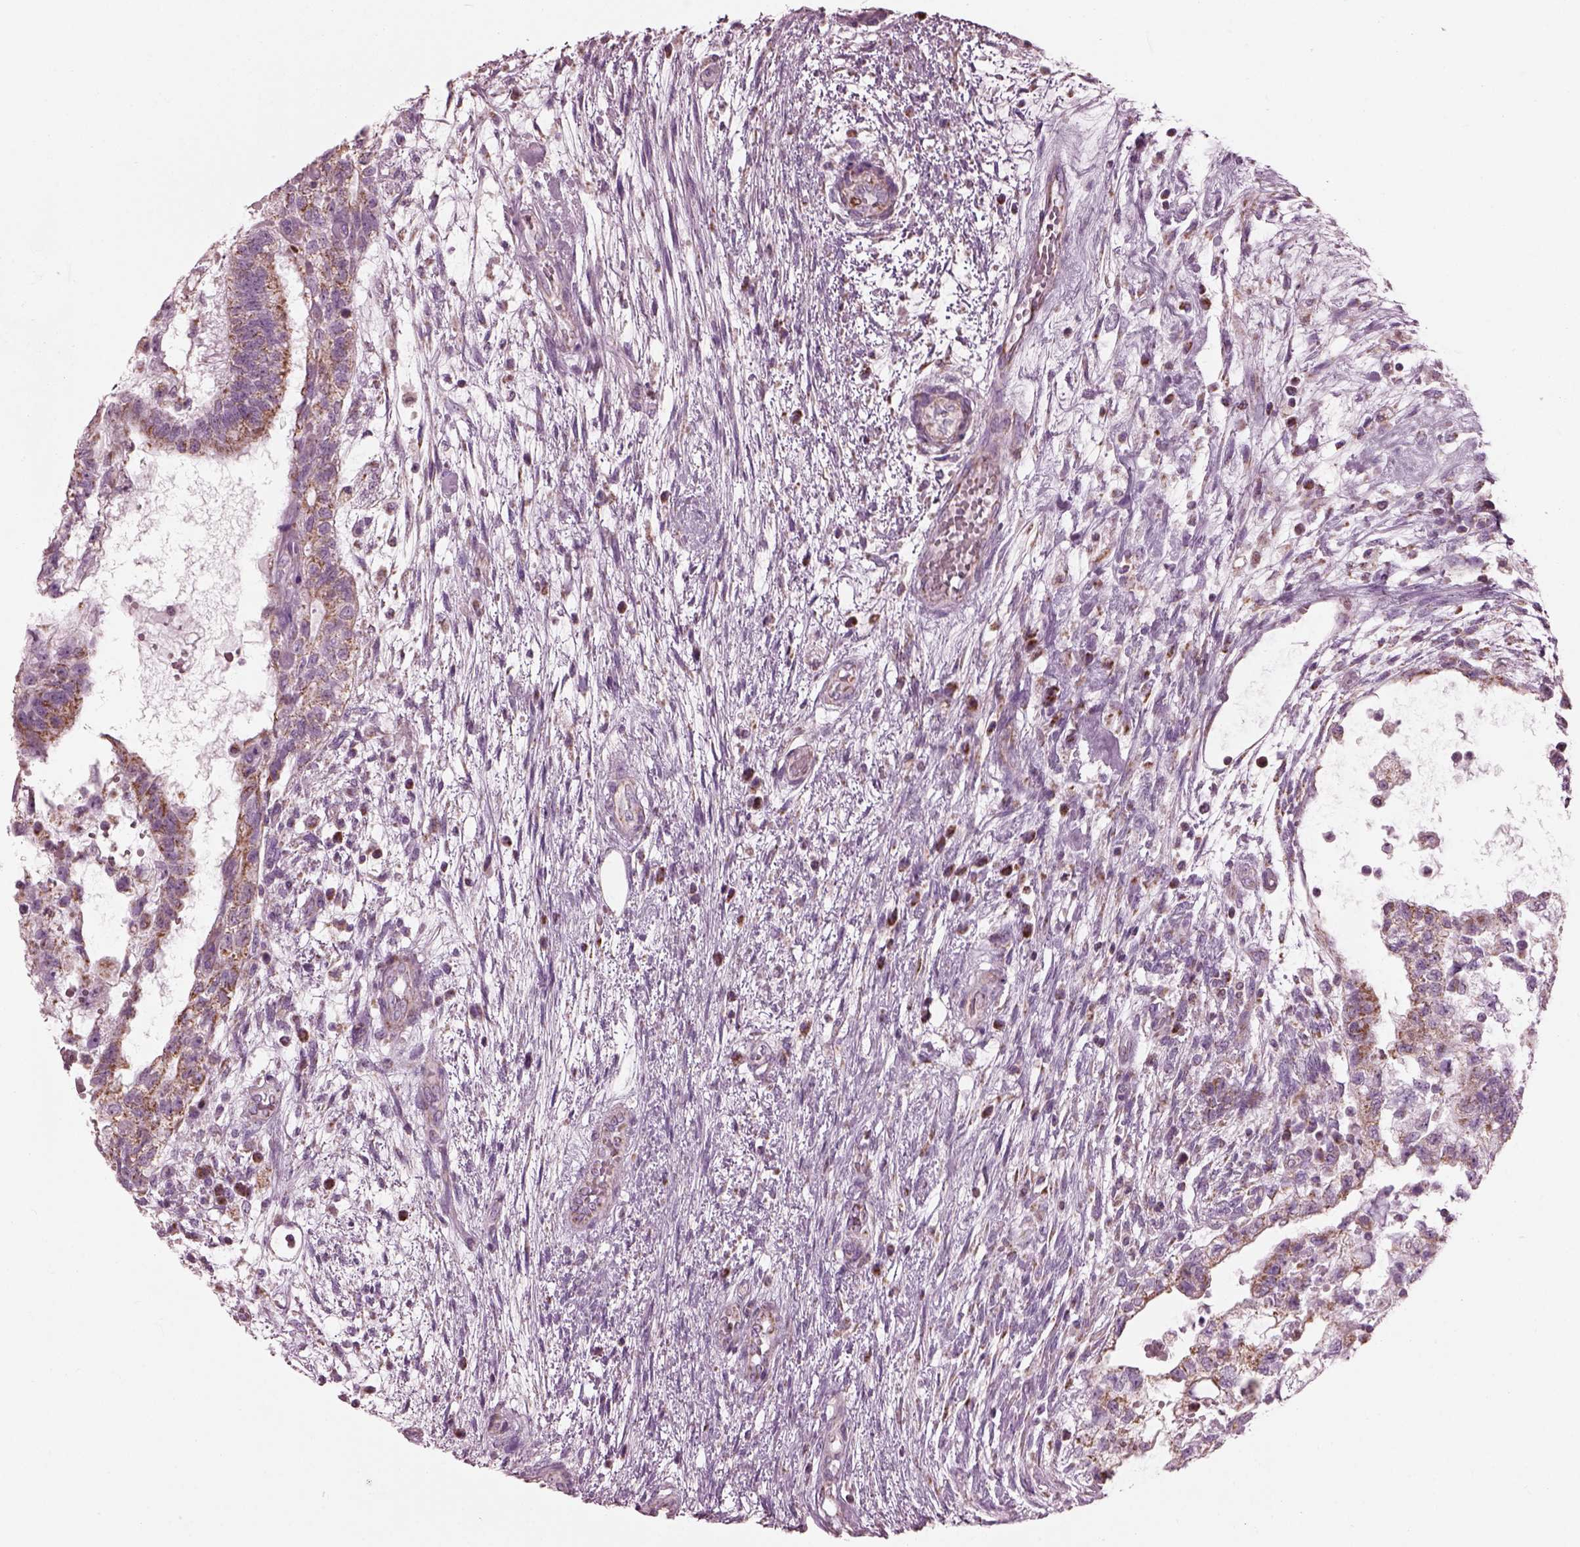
{"staining": {"intensity": "moderate", "quantity": ">75%", "location": "cytoplasmic/membranous"}, "tissue": "testis cancer", "cell_type": "Tumor cells", "image_type": "cancer", "snomed": [{"axis": "morphology", "description": "Normal tissue, NOS"}, {"axis": "morphology", "description": "Carcinoma, Embryonal, NOS"}, {"axis": "topography", "description": "Testis"}, {"axis": "topography", "description": "Epididymis"}], "caption": "Immunohistochemical staining of human testis cancer (embryonal carcinoma) exhibits medium levels of moderate cytoplasmic/membranous positivity in approximately >75% of tumor cells.", "gene": "ATP5MF", "patient": {"sex": "male", "age": 32}}